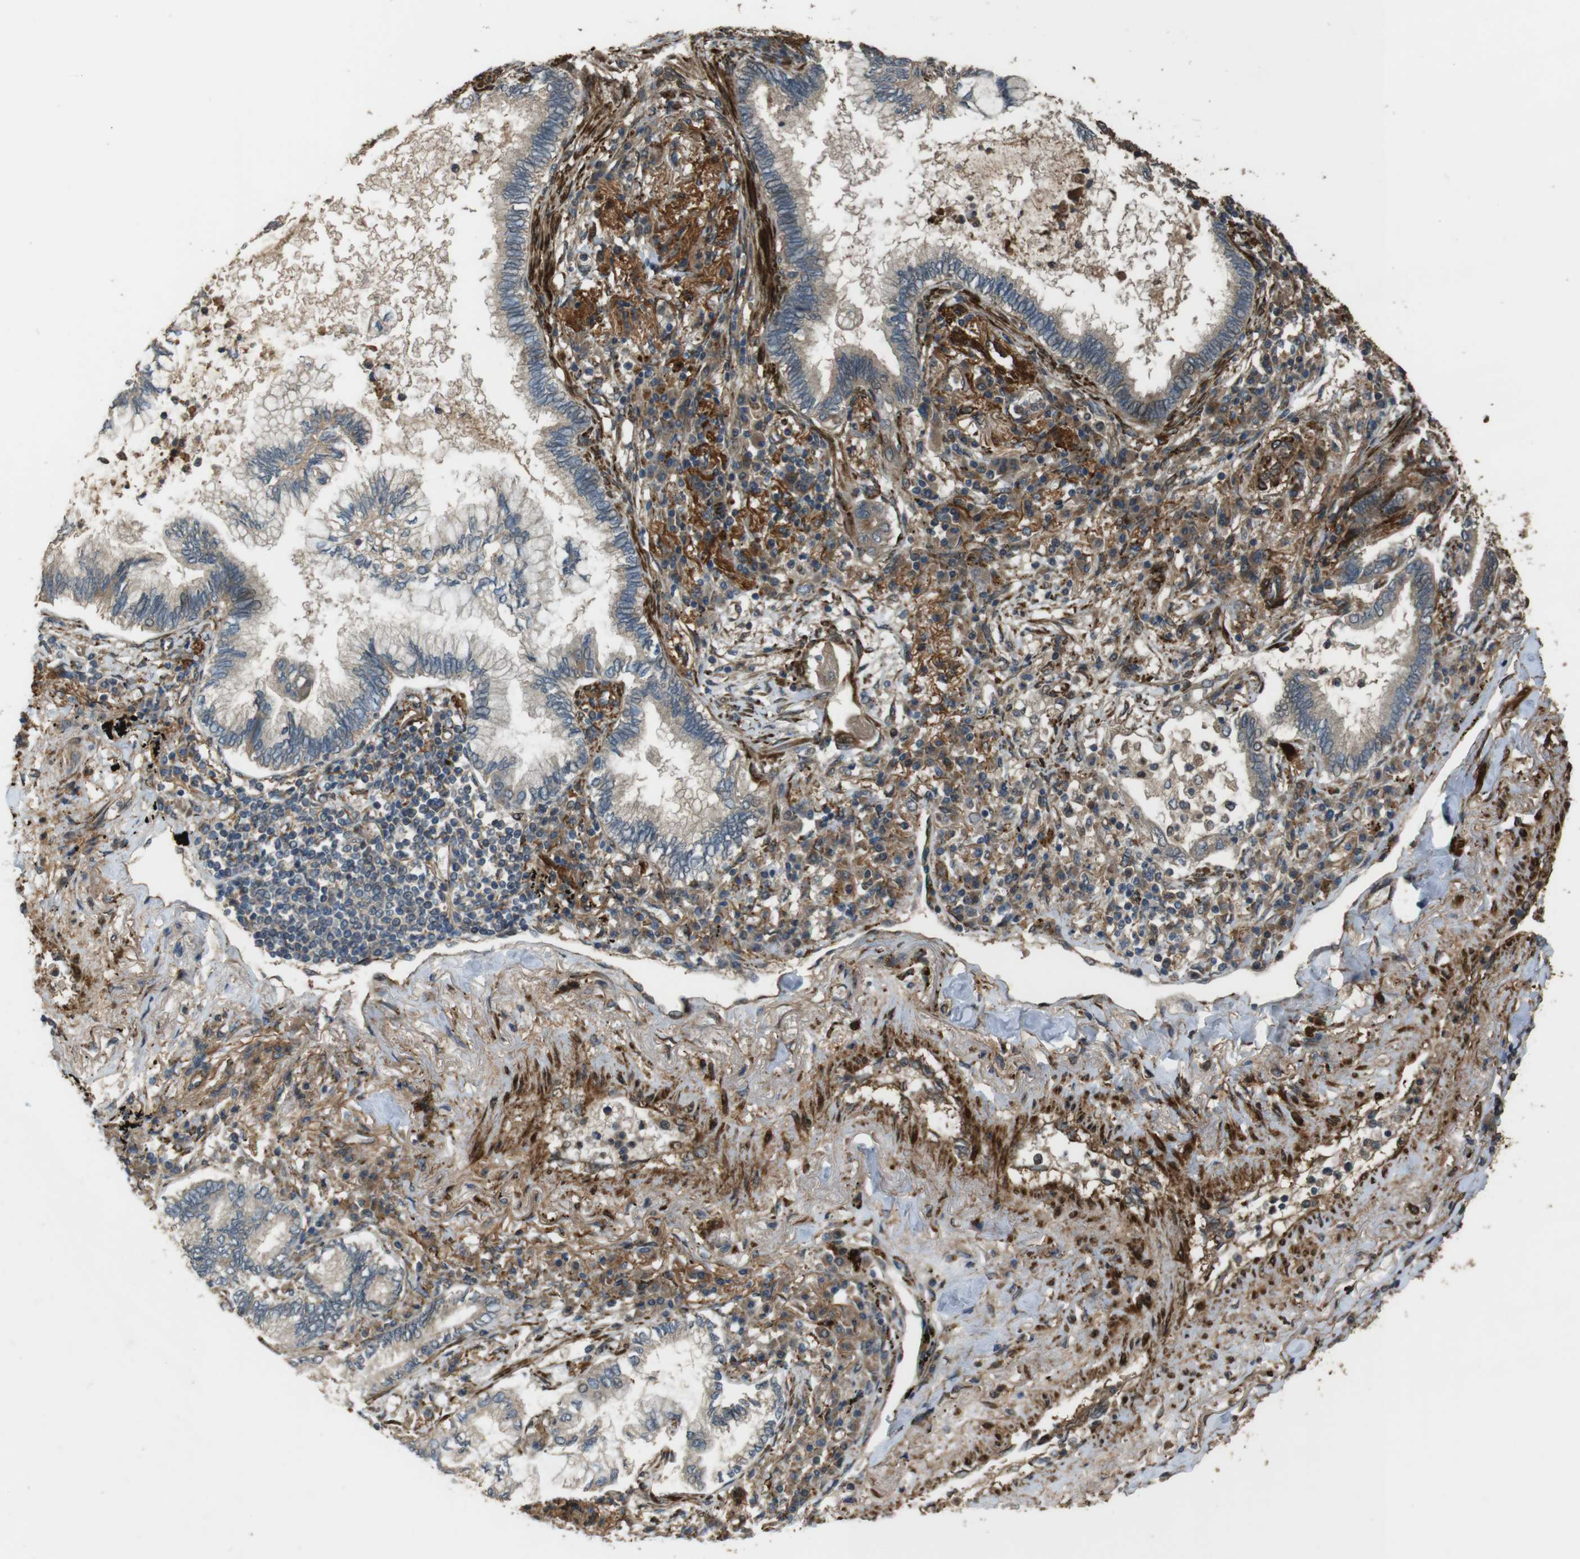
{"staining": {"intensity": "weak", "quantity": "25%-75%", "location": "cytoplasmic/membranous"}, "tissue": "lung cancer", "cell_type": "Tumor cells", "image_type": "cancer", "snomed": [{"axis": "morphology", "description": "Normal tissue, NOS"}, {"axis": "morphology", "description": "Adenocarcinoma, NOS"}, {"axis": "topography", "description": "Bronchus"}, {"axis": "topography", "description": "Lung"}], "caption": "About 25%-75% of tumor cells in lung cancer show weak cytoplasmic/membranous protein expression as visualized by brown immunohistochemical staining.", "gene": "MSRB3", "patient": {"sex": "female", "age": 70}}